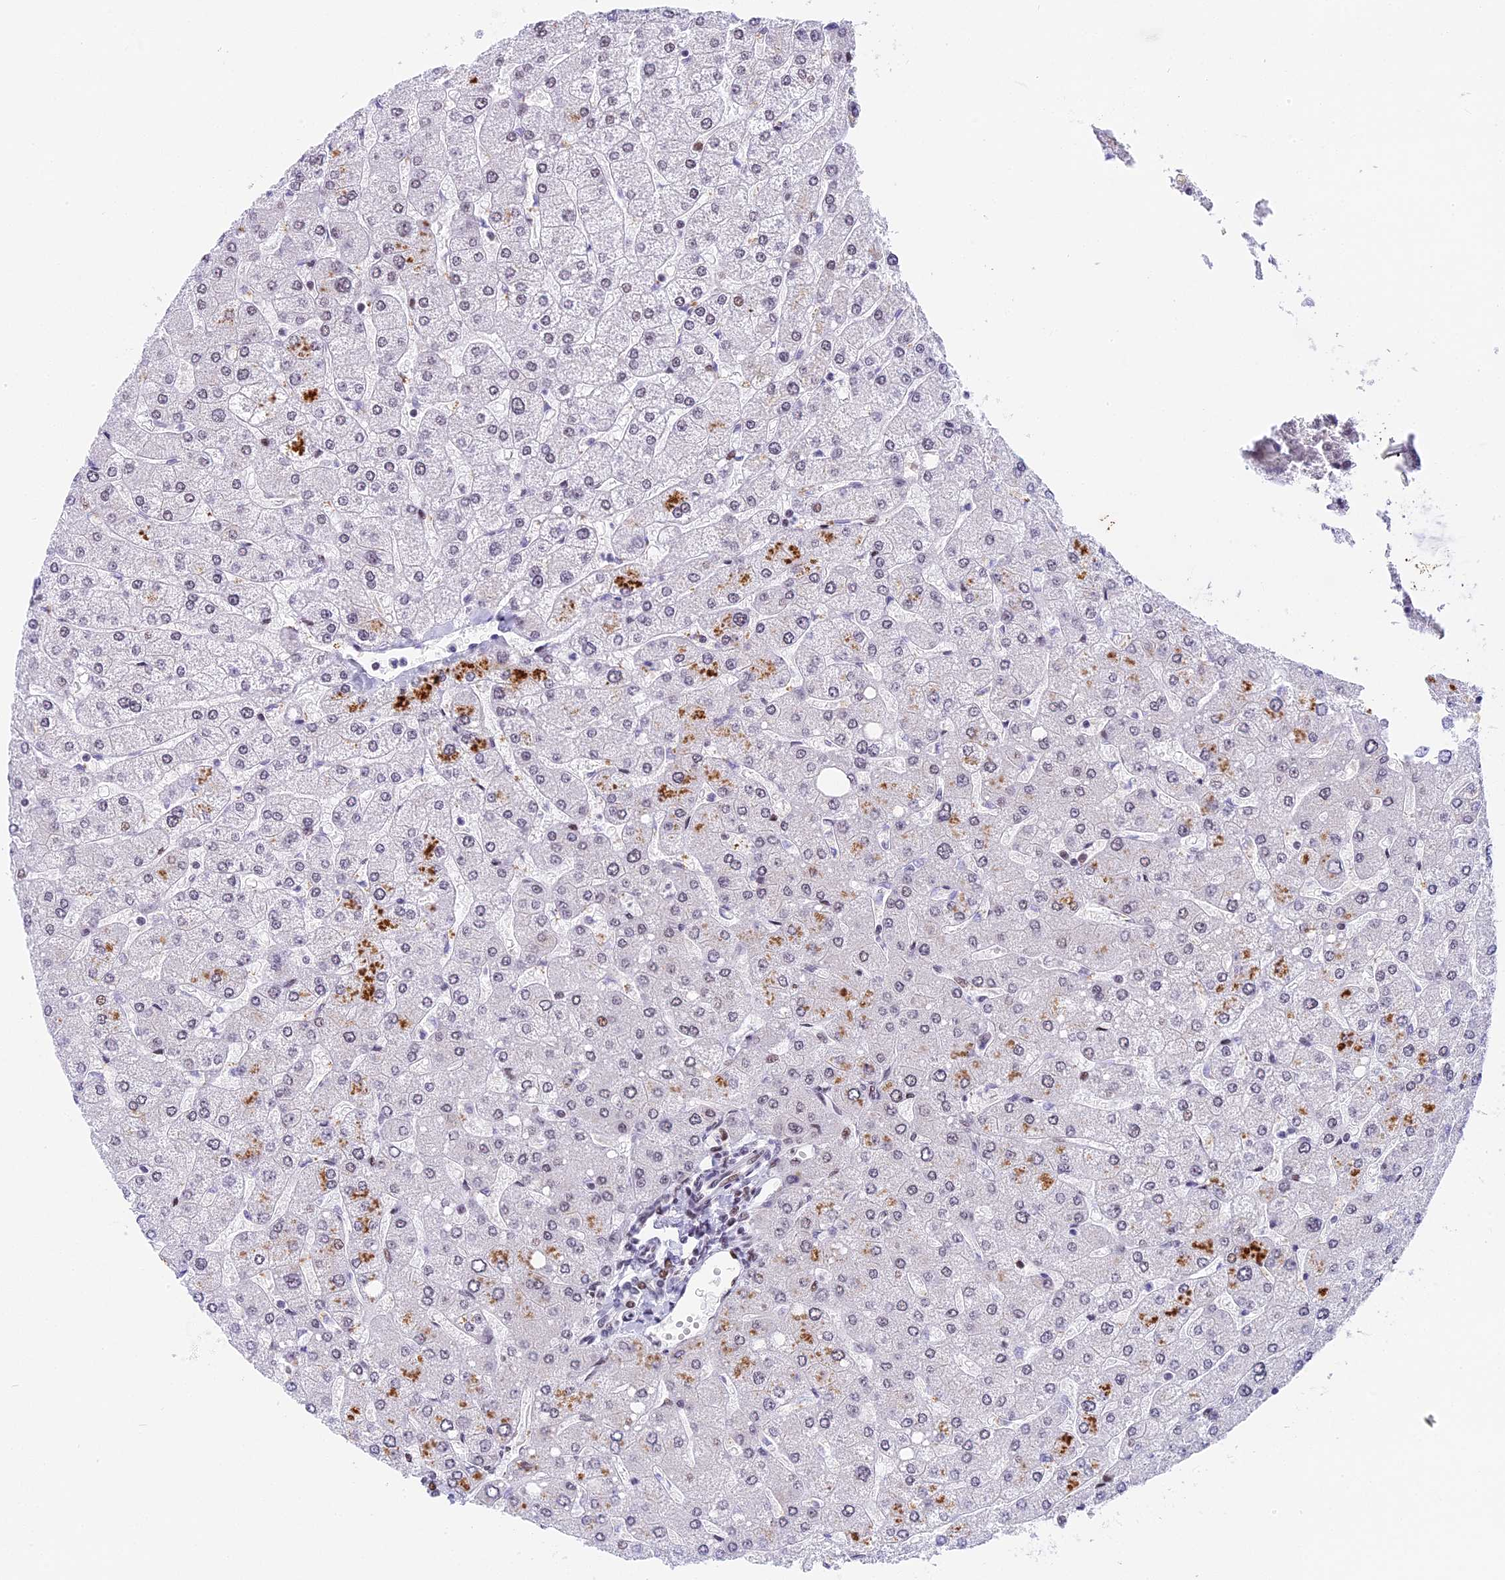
{"staining": {"intensity": "moderate", "quantity": "25%-75%", "location": "nuclear"}, "tissue": "liver", "cell_type": "Cholangiocytes", "image_type": "normal", "snomed": [{"axis": "morphology", "description": "Normal tissue, NOS"}, {"axis": "topography", "description": "Liver"}], "caption": "Unremarkable liver shows moderate nuclear staining in about 25%-75% of cholangiocytes (Brightfield microscopy of DAB IHC at high magnification)..", "gene": "SBNO1", "patient": {"sex": "male", "age": 55}}